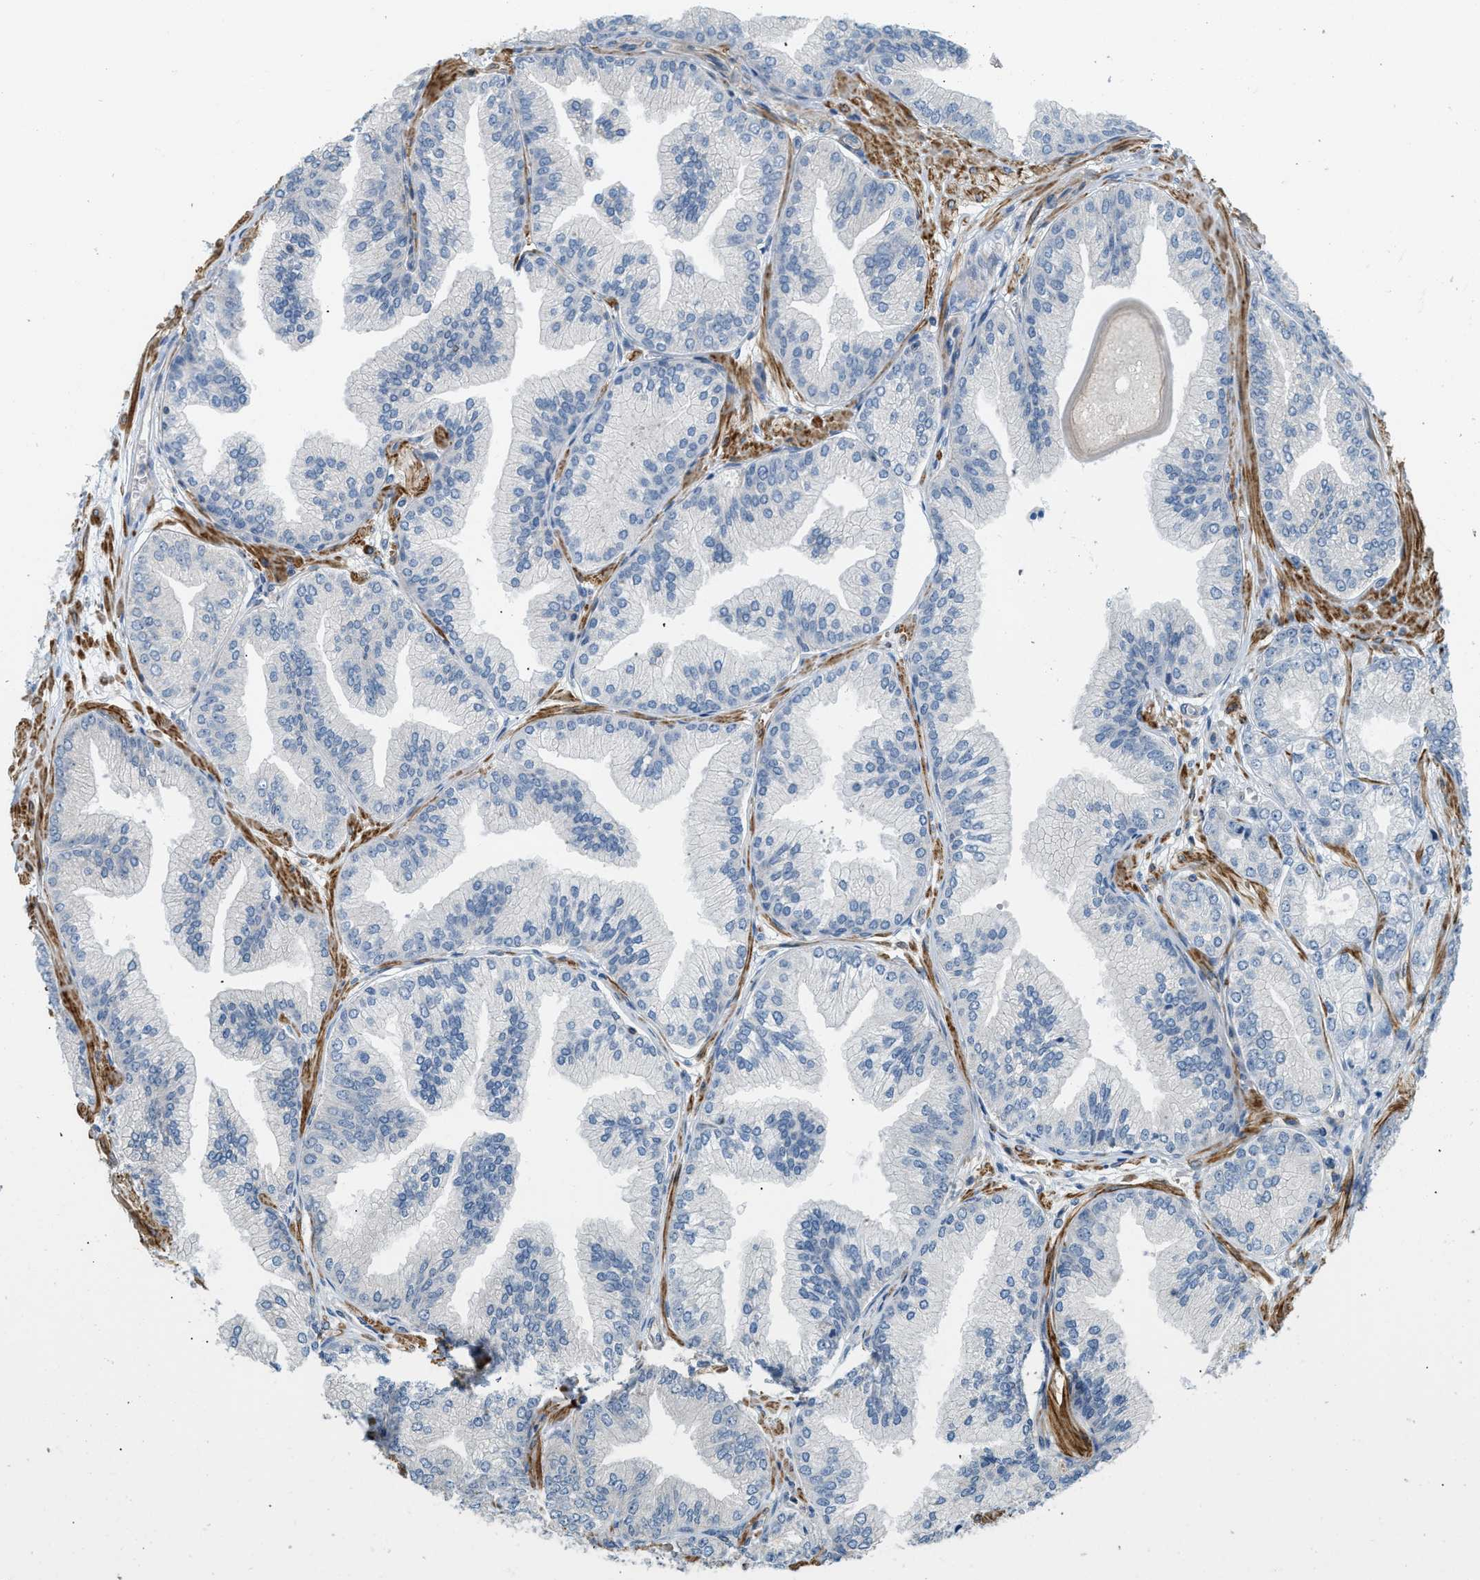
{"staining": {"intensity": "negative", "quantity": "none", "location": "none"}, "tissue": "prostate cancer", "cell_type": "Tumor cells", "image_type": "cancer", "snomed": [{"axis": "morphology", "description": "Adenocarcinoma, Low grade"}, {"axis": "topography", "description": "Prostate"}], "caption": "IHC micrograph of neoplastic tissue: human prostate cancer (adenocarcinoma (low-grade)) stained with DAB reveals no significant protein positivity in tumor cells.", "gene": "BTN3A2", "patient": {"sex": "male", "age": 52}}